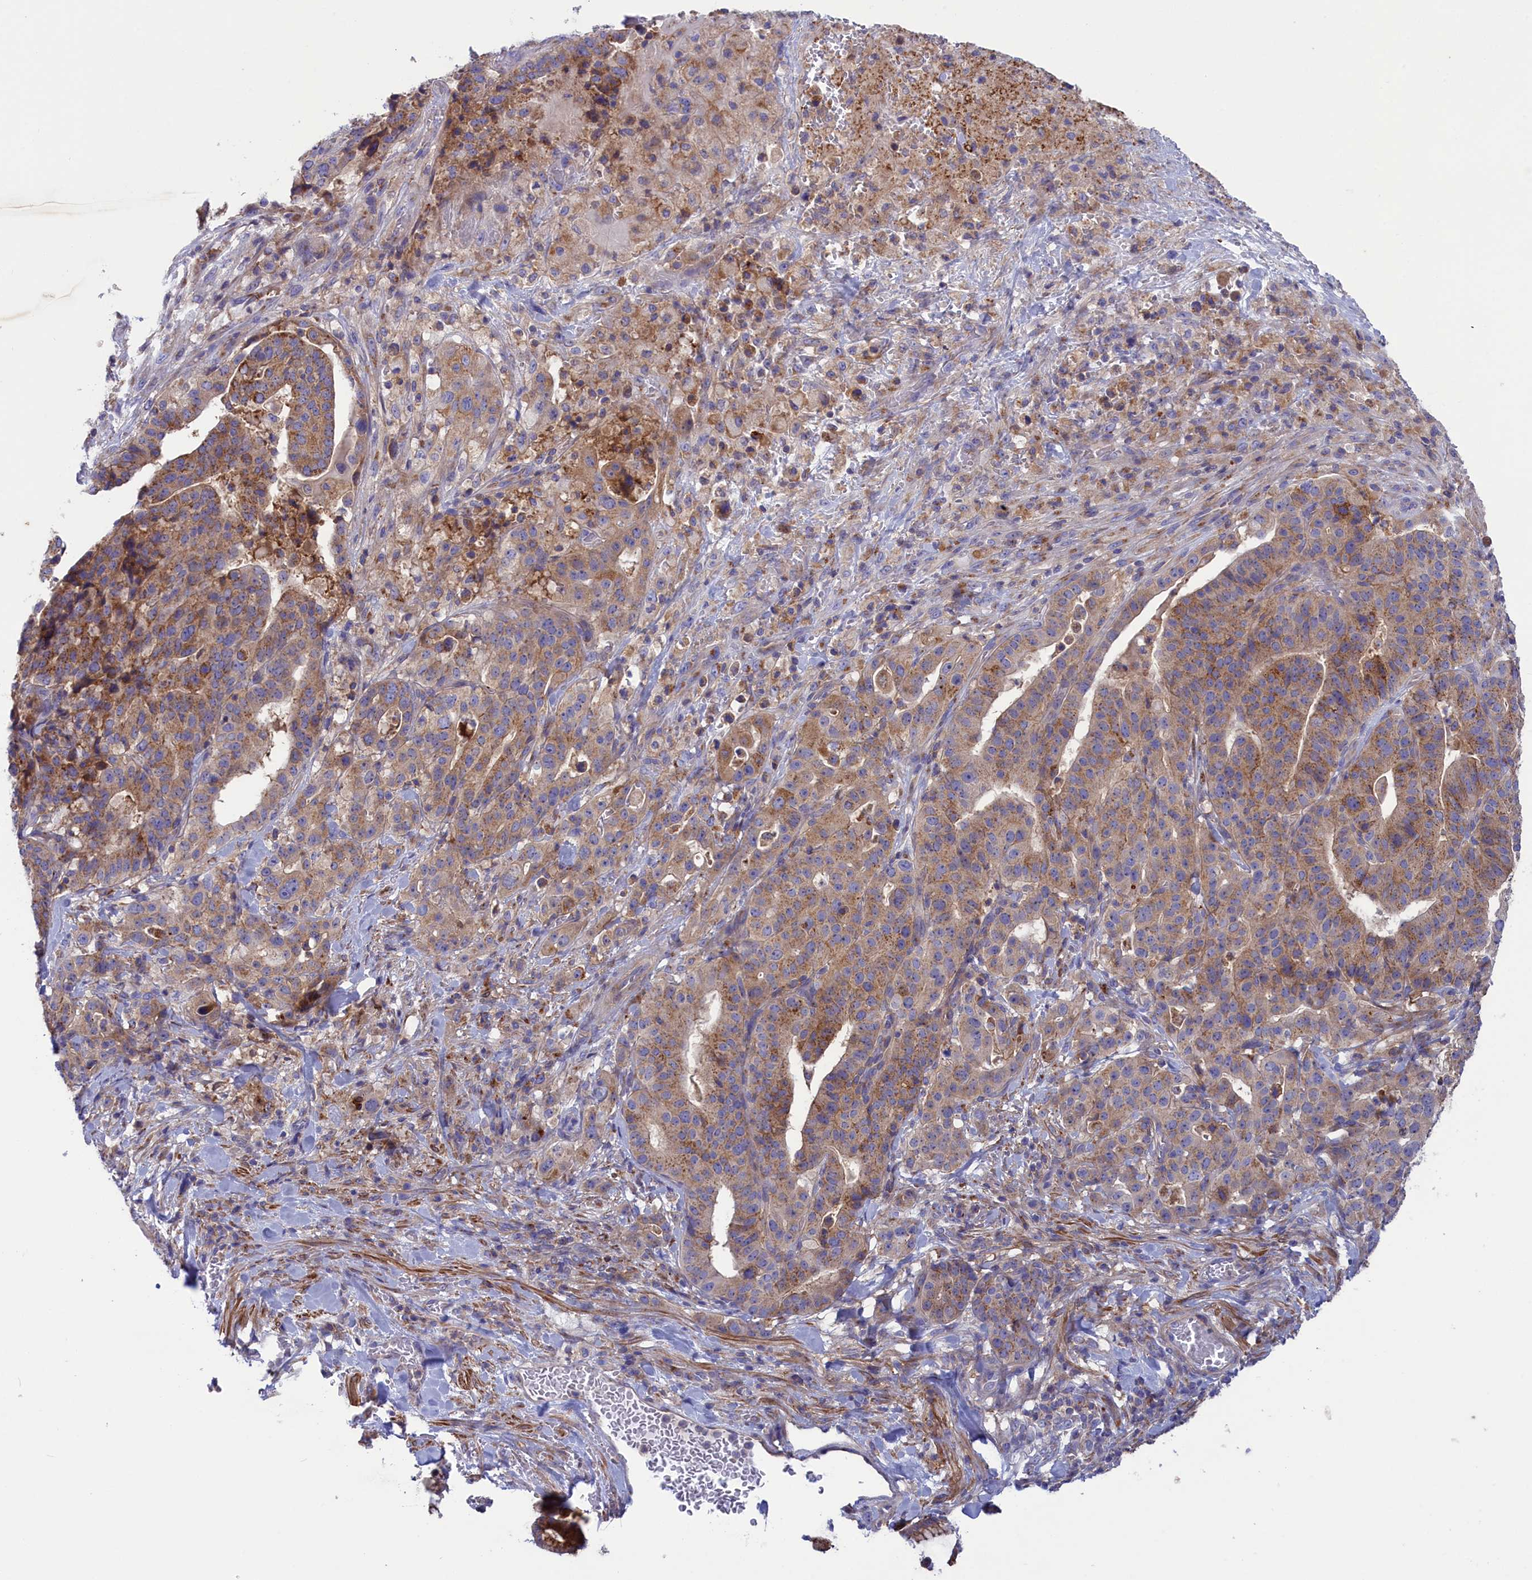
{"staining": {"intensity": "moderate", "quantity": ">75%", "location": "cytoplasmic/membranous"}, "tissue": "stomach cancer", "cell_type": "Tumor cells", "image_type": "cancer", "snomed": [{"axis": "morphology", "description": "Adenocarcinoma, NOS"}, {"axis": "topography", "description": "Stomach"}], "caption": "Immunohistochemistry (IHC) of human adenocarcinoma (stomach) displays medium levels of moderate cytoplasmic/membranous expression in approximately >75% of tumor cells.", "gene": "SCAMP4", "patient": {"sex": "male", "age": 48}}